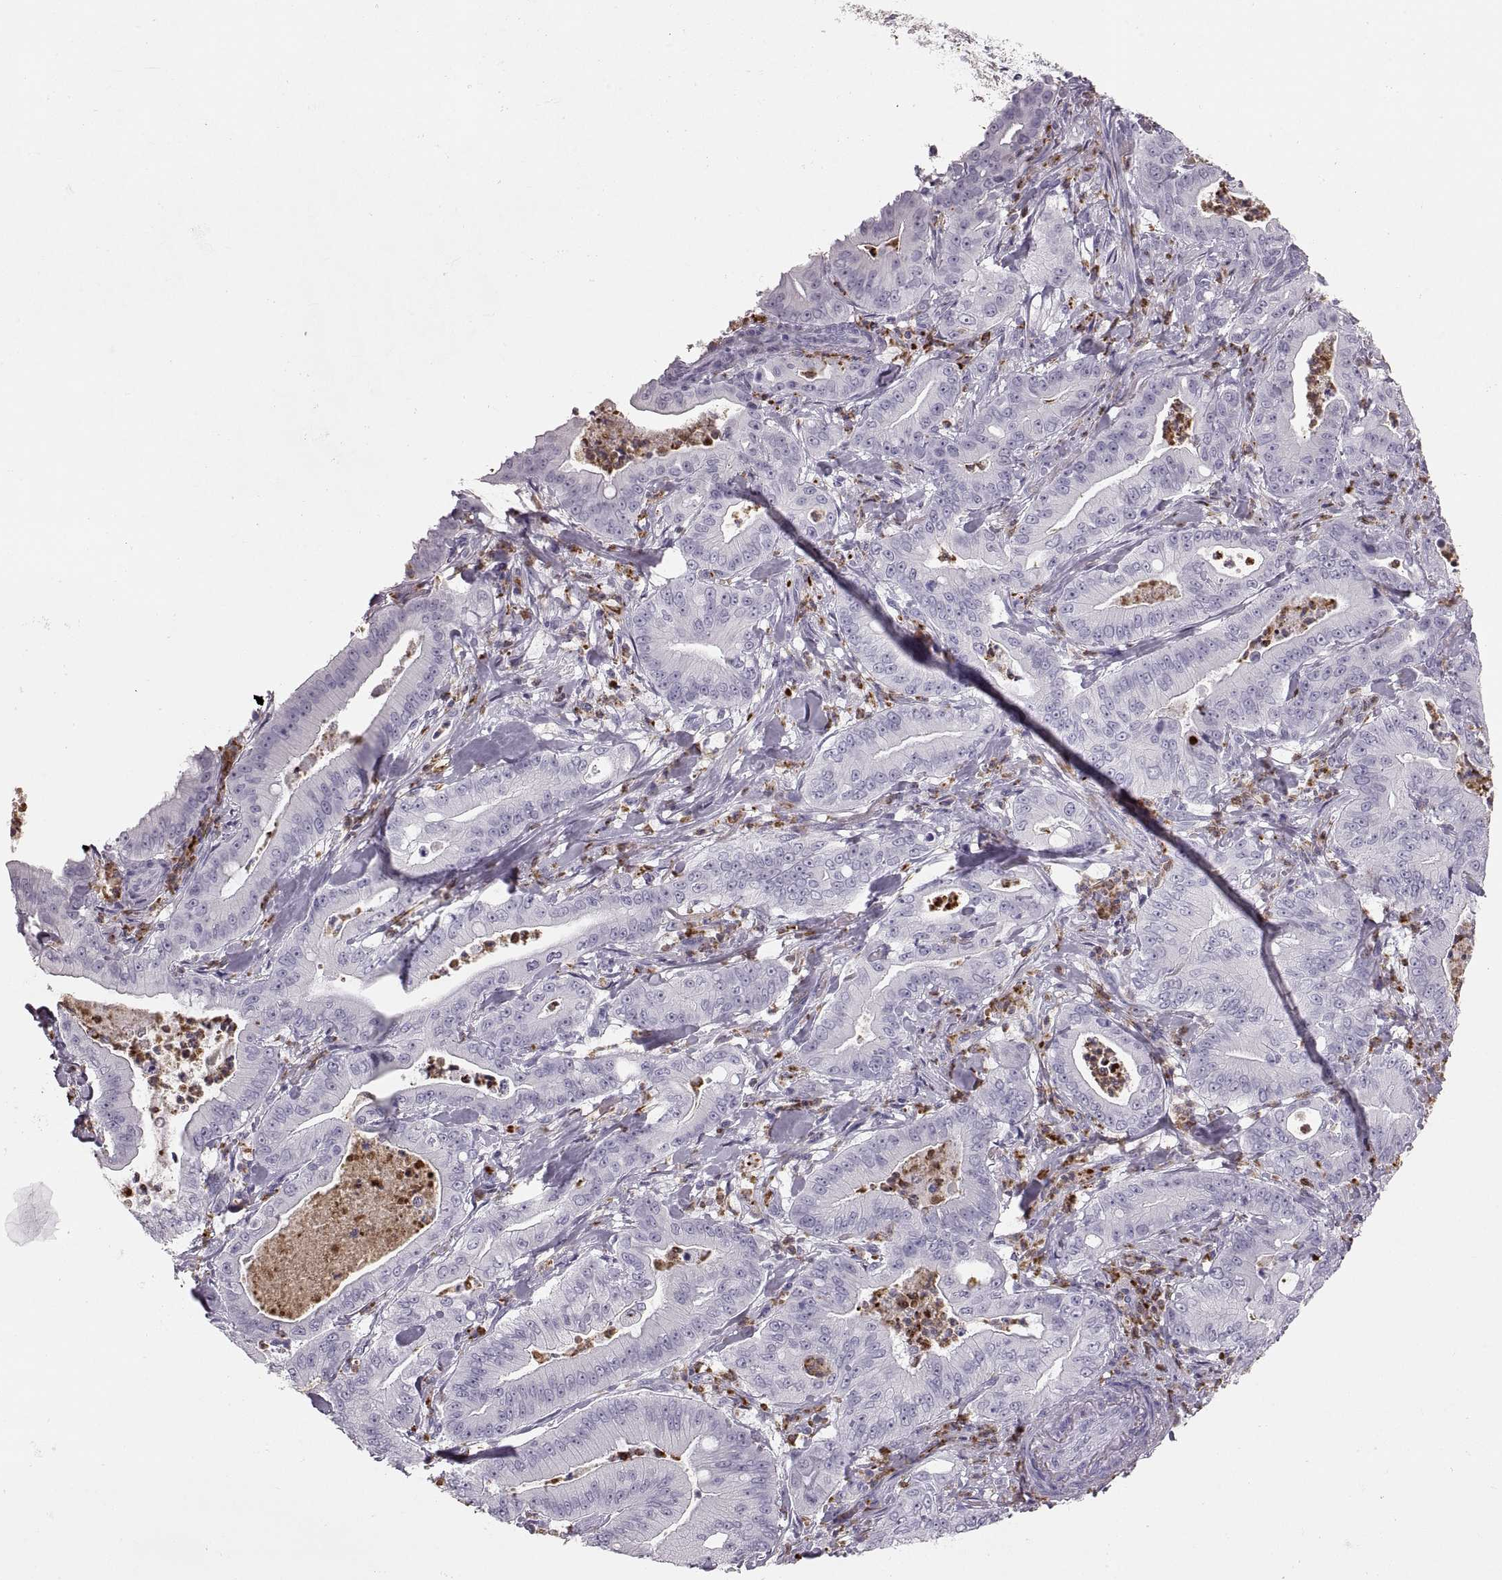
{"staining": {"intensity": "negative", "quantity": "none", "location": "none"}, "tissue": "pancreatic cancer", "cell_type": "Tumor cells", "image_type": "cancer", "snomed": [{"axis": "morphology", "description": "Adenocarcinoma, NOS"}, {"axis": "topography", "description": "Pancreas"}], "caption": "This is an IHC micrograph of human adenocarcinoma (pancreatic). There is no expression in tumor cells.", "gene": "MILR1", "patient": {"sex": "male", "age": 71}}